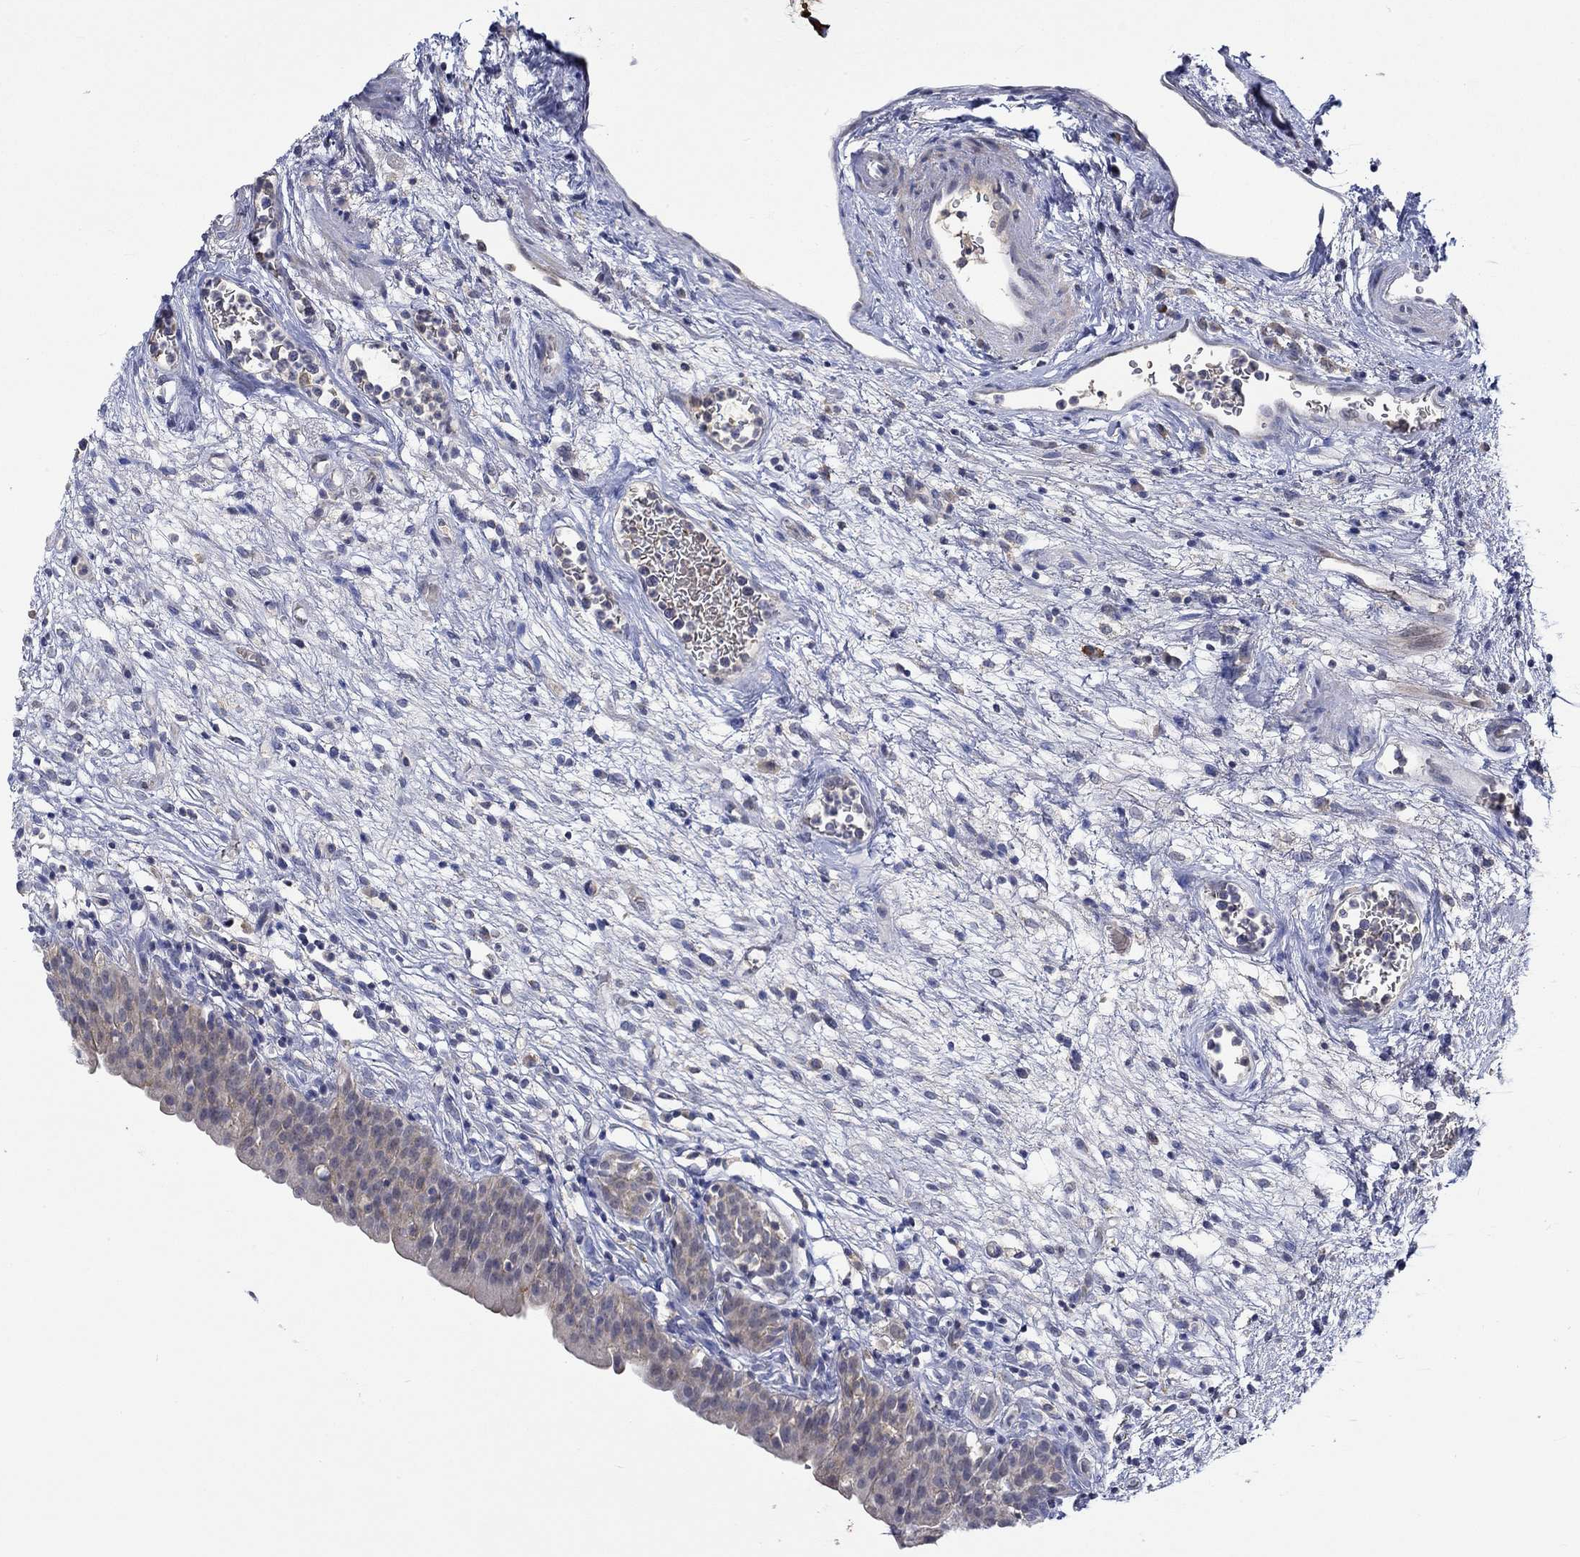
{"staining": {"intensity": "weak", "quantity": "25%-75%", "location": "cytoplasmic/membranous"}, "tissue": "urinary bladder", "cell_type": "Urothelial cells", "image_type": "normal", "snomed": [{"axis": "morphology", "description": "Normal tissue, NOS"}, {"axis": "topography", "description": "Urinary bladder"}], "caption": "The photomicrograph displays immunohistochemical staining of normal urinary bladder. There is weak cytoplasmic/membranous staining is appreciated in about 25%-75% of urothelial cells.", "gene": "WASF1", "patient": {"sex": "male", "age": 76}}